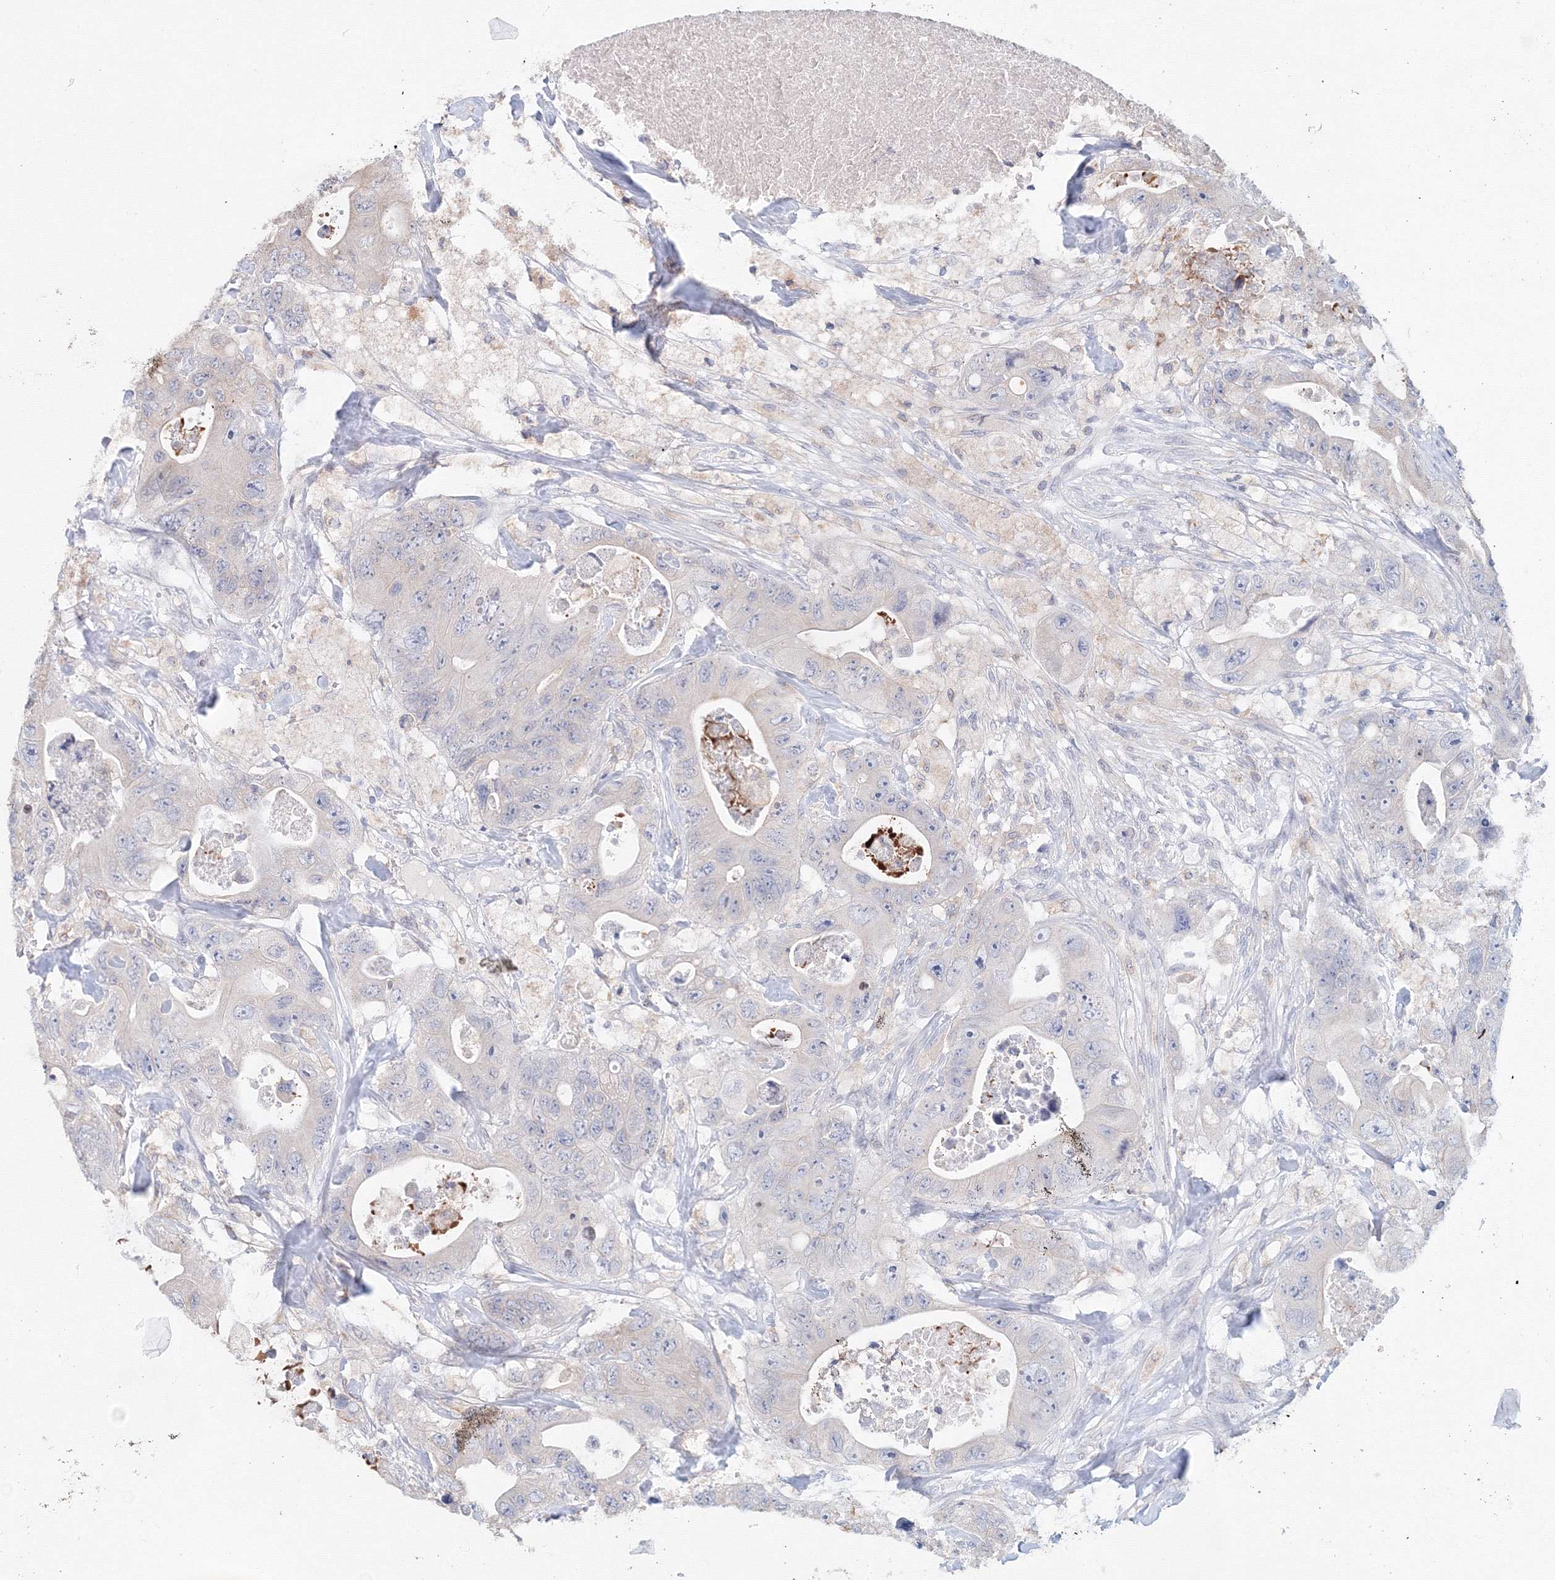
{"staining": {"intensity": "negative", "quantity": "none", "location": "none"}, "tissue": "colorectal cancer", "cell_type": "Tumor cells", "image_type": "cancer", "snomed": [{"axis": "morphology", "description": "Adenocarcinoma, NOS"}, {"axis": "topography", "description": "Colon"}], "caption": "Tumor cells show no significant expression in colorectal cancer (adenocarcinoma).", "gene": "SLC7A7", "patient": {"sex": "female", "age": 46}}